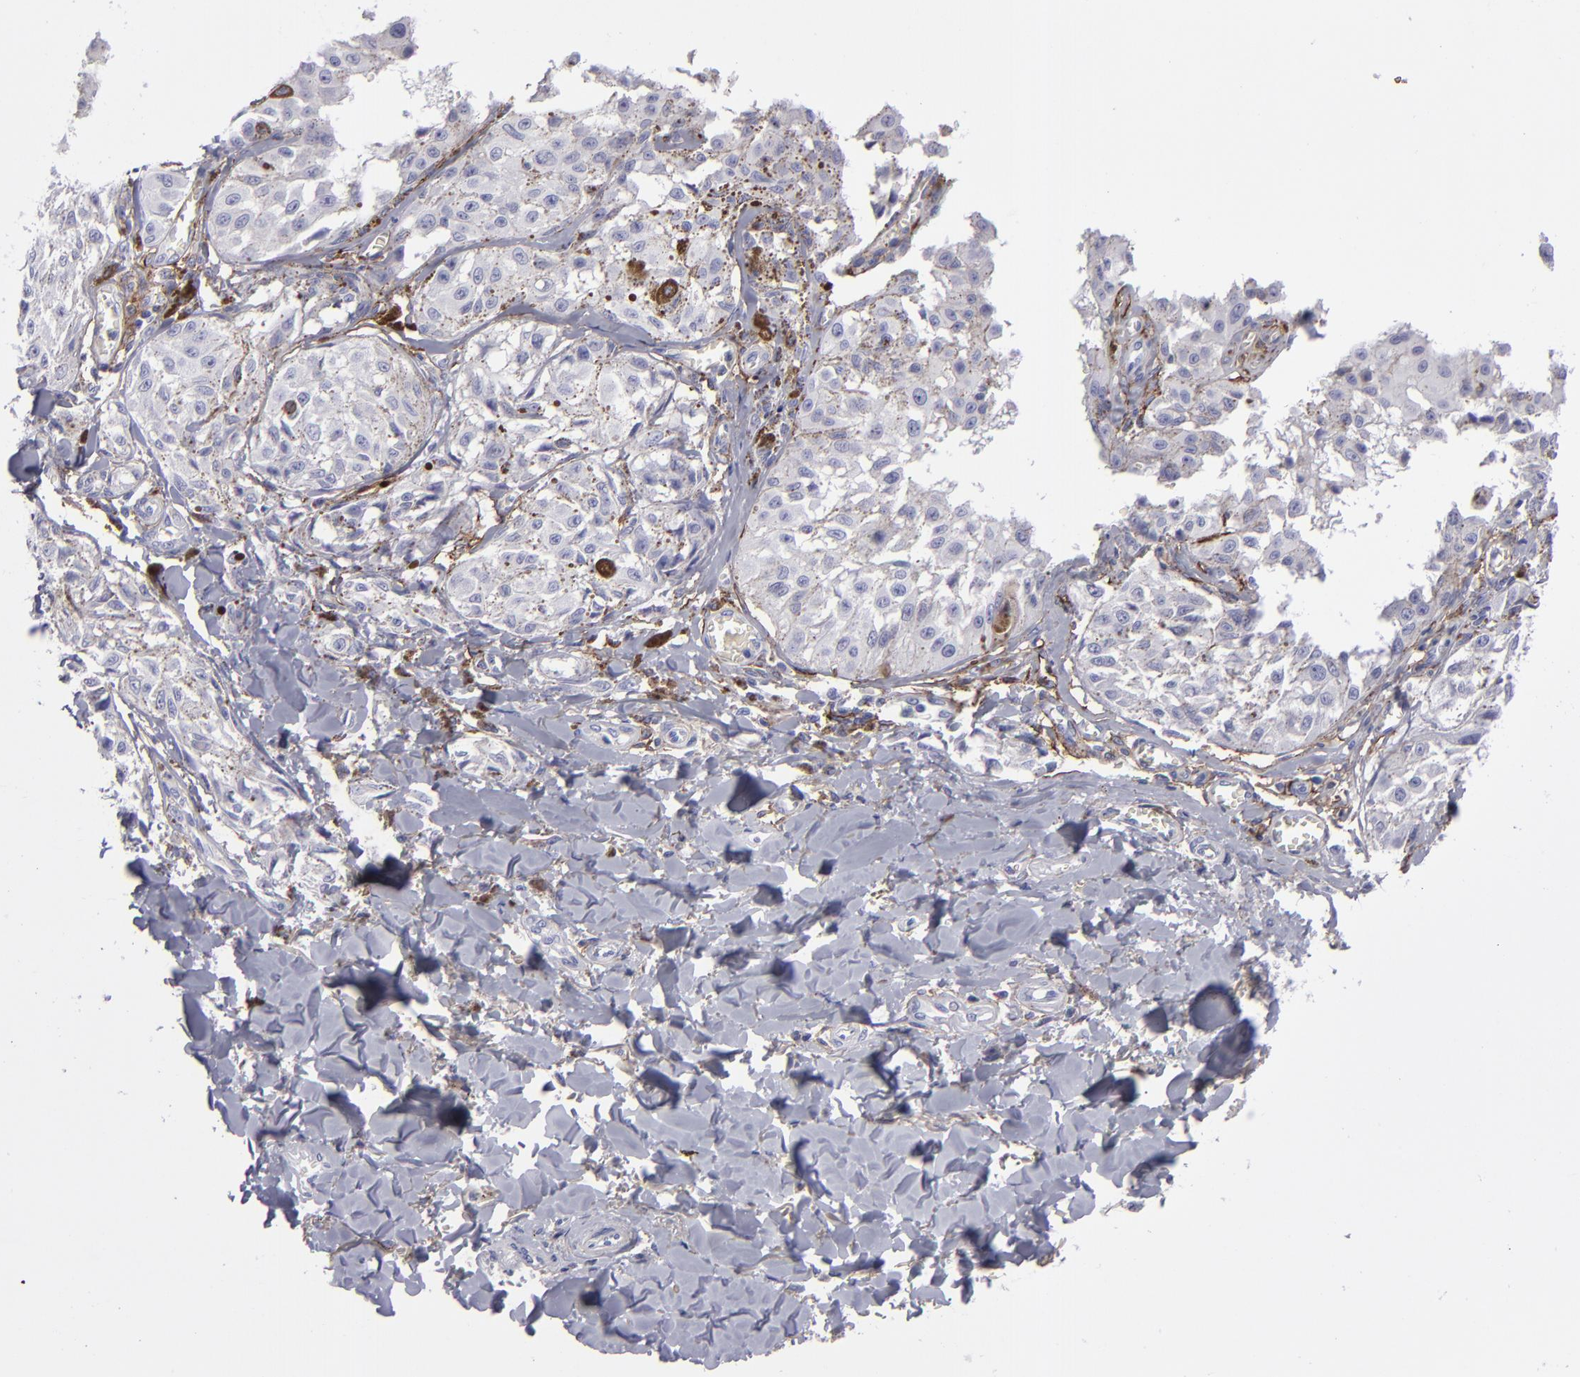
{"staining": {"intensity": "negative", "quantity": "none", "location": "none"}, "tissue": "melanoma", "cell_type": "Tumor cells", "image_type": "cancer", "snomed": [{"axis": "morphology", "description": "Malignant melanoma, NOS"}, {"axis": "topography", "description": "Skin"}], "caption": "The micrograph exhibits no significant expression in tumor cells of melanoma. (DAB immunohistochemistry, high magnification).", "gene": "ANPEP", "patient": {"sex": "female", "age": 82}}